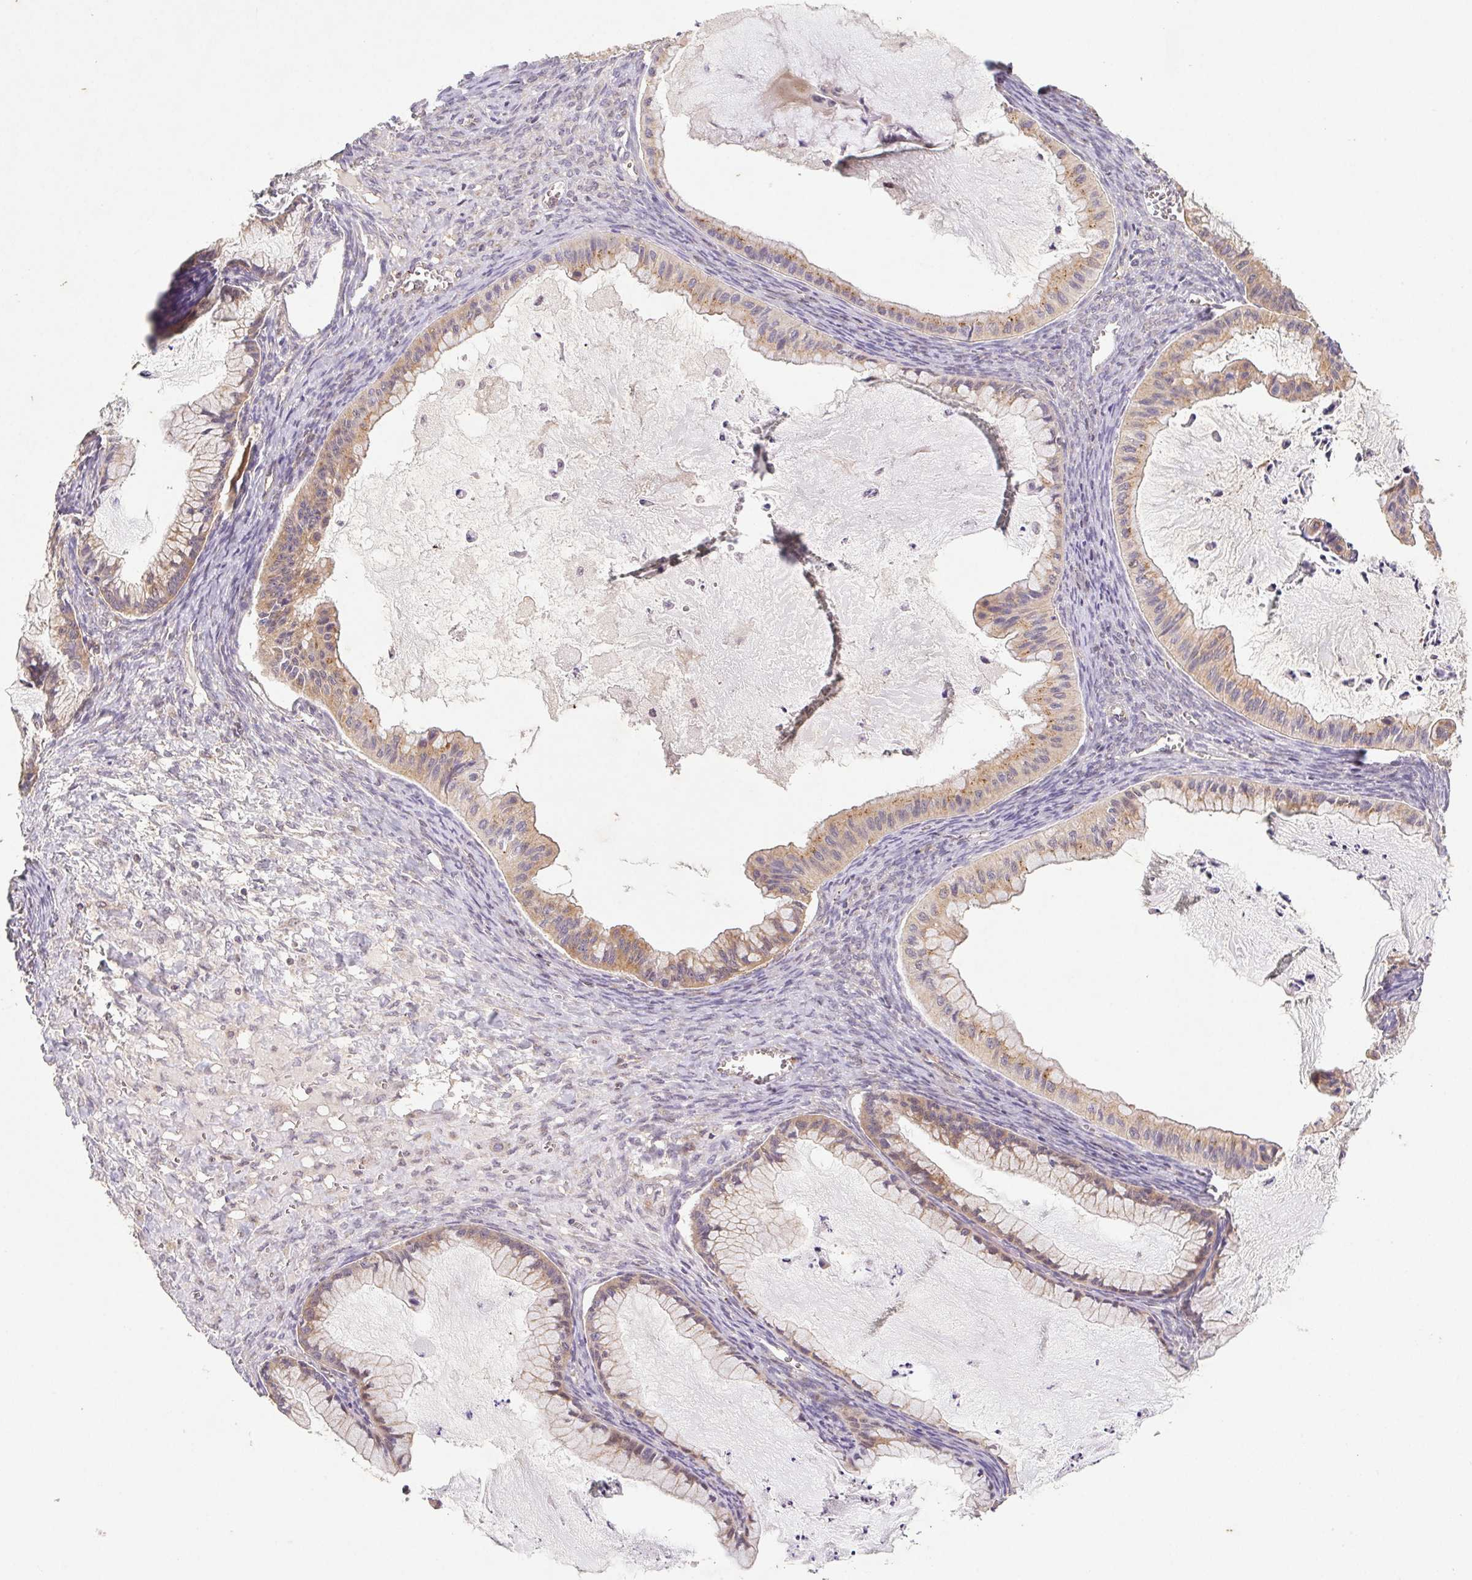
{"staining": {"intensity": "weak", "quantity": "25%-75%", "location": "cytoplasmic/membranous"}, "tissue": "ovarian cancer", "cell_type": "Tumor cells", "image_type": "cancer", "snomed": [{"axis": "morphology", "description": "Cystadenocarcinoma, mucinous, NOS"}, {"axis": "topography", "description": "Ovary"}], "caption": "Immunohistochemical staining of human ovarian cancer exhibits low levels of weak cytoplasmic/membranous protein expression in approximately 25%-75% of tumor cells.", "gene": "MTHFD1", "patient": {"sex": "female", "age": 72}}